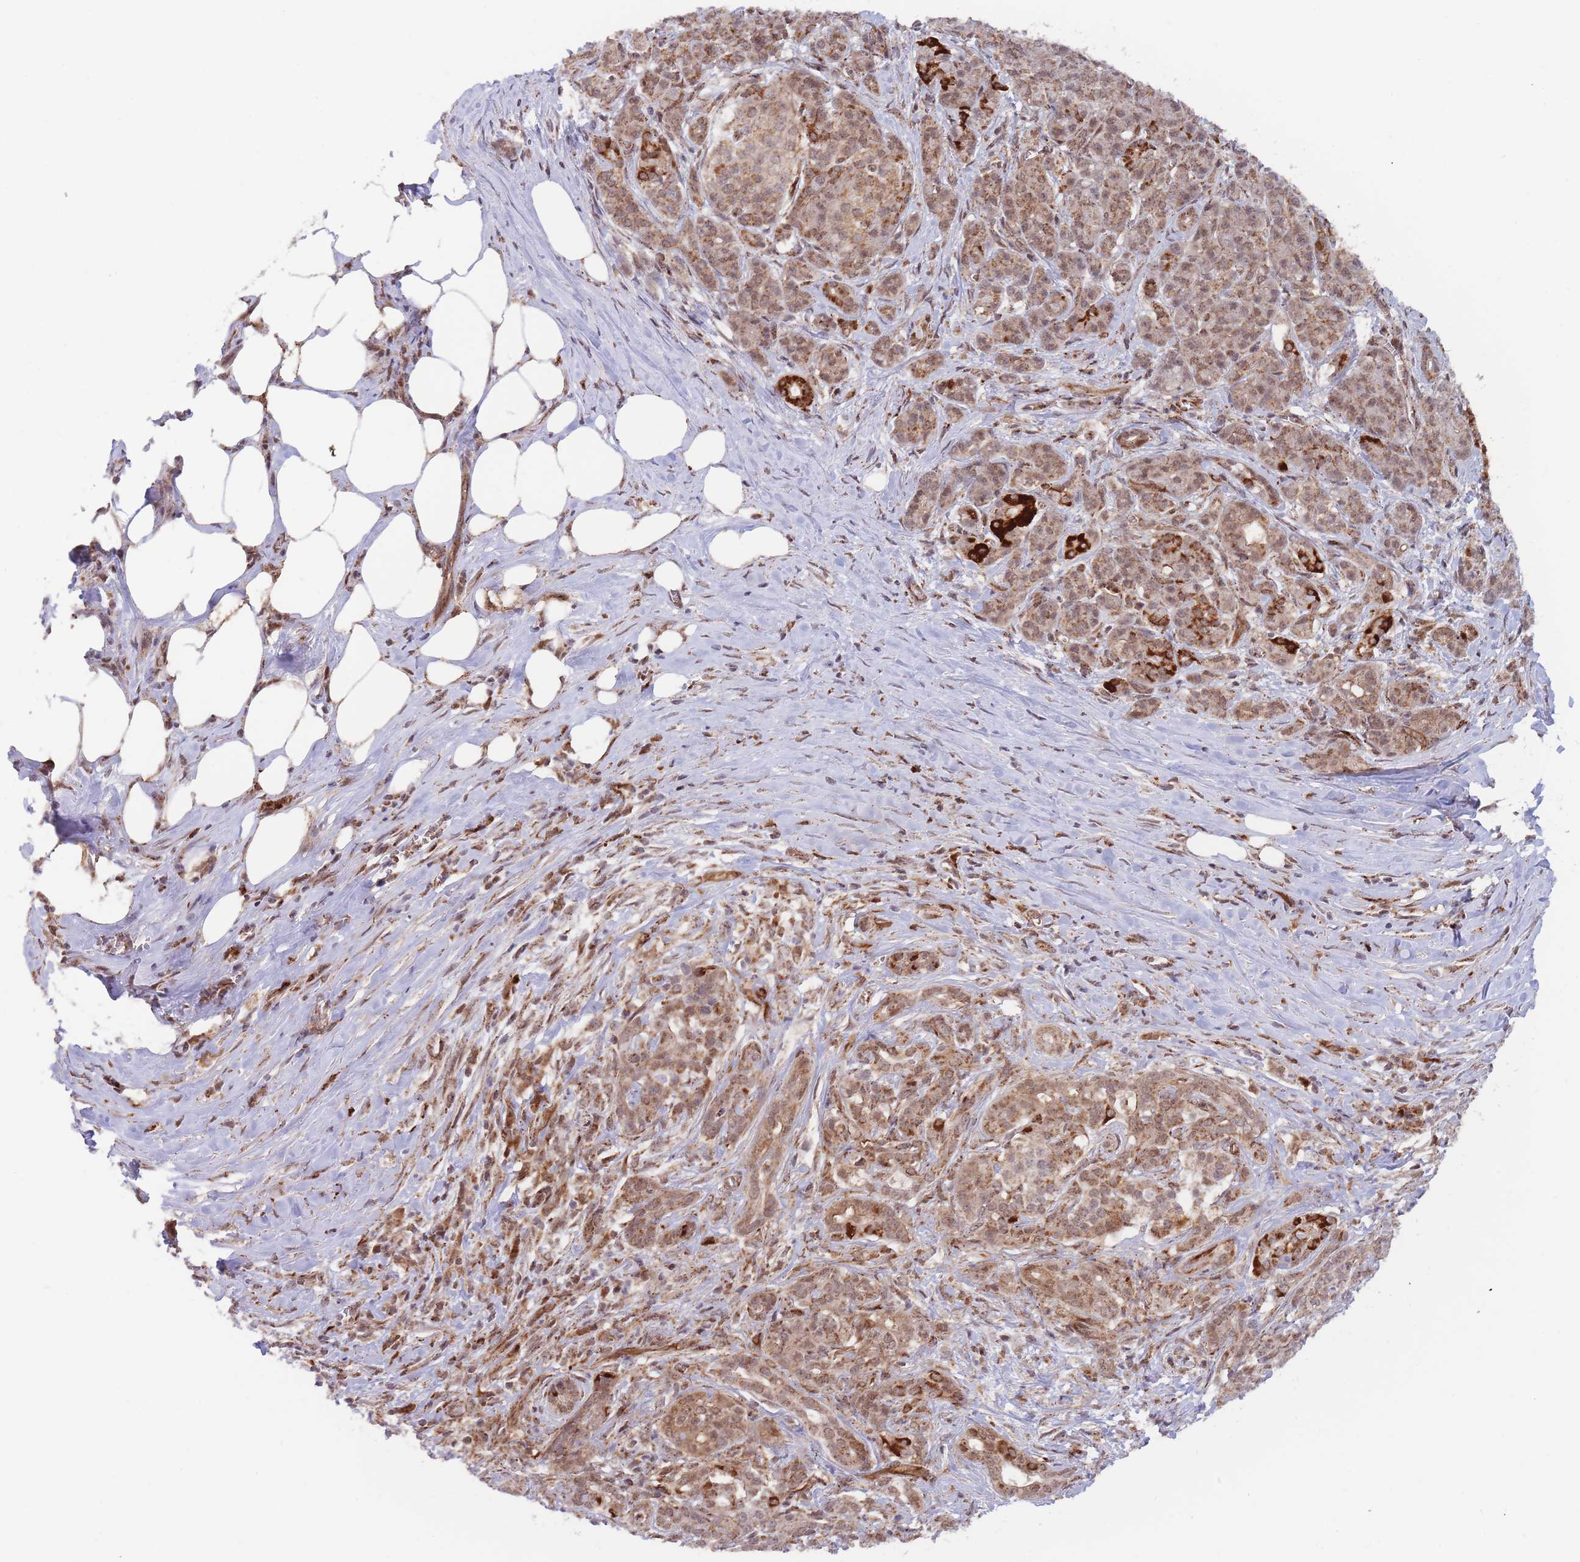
{"staining": {"intensity": "moderate", "quantity": ">75%", "location": "nuclear"}, "tissue": "pancreatic cancer", "cell_type": "Tumor cells", "image_type": "cancer", "snomed": [{"axis": "morphology", "description": "Adenocarcinoma, NOS"}, {"axis": "topography", "description": "Pancreas"}], "caption": "Protein staining of pancreatic adenocarcinoma tissue displays moderate nuclear expression in approximately >75% of tumor cells.", "gene": "BOD1L1", "patient": {"sex": "male", "age": 57}}